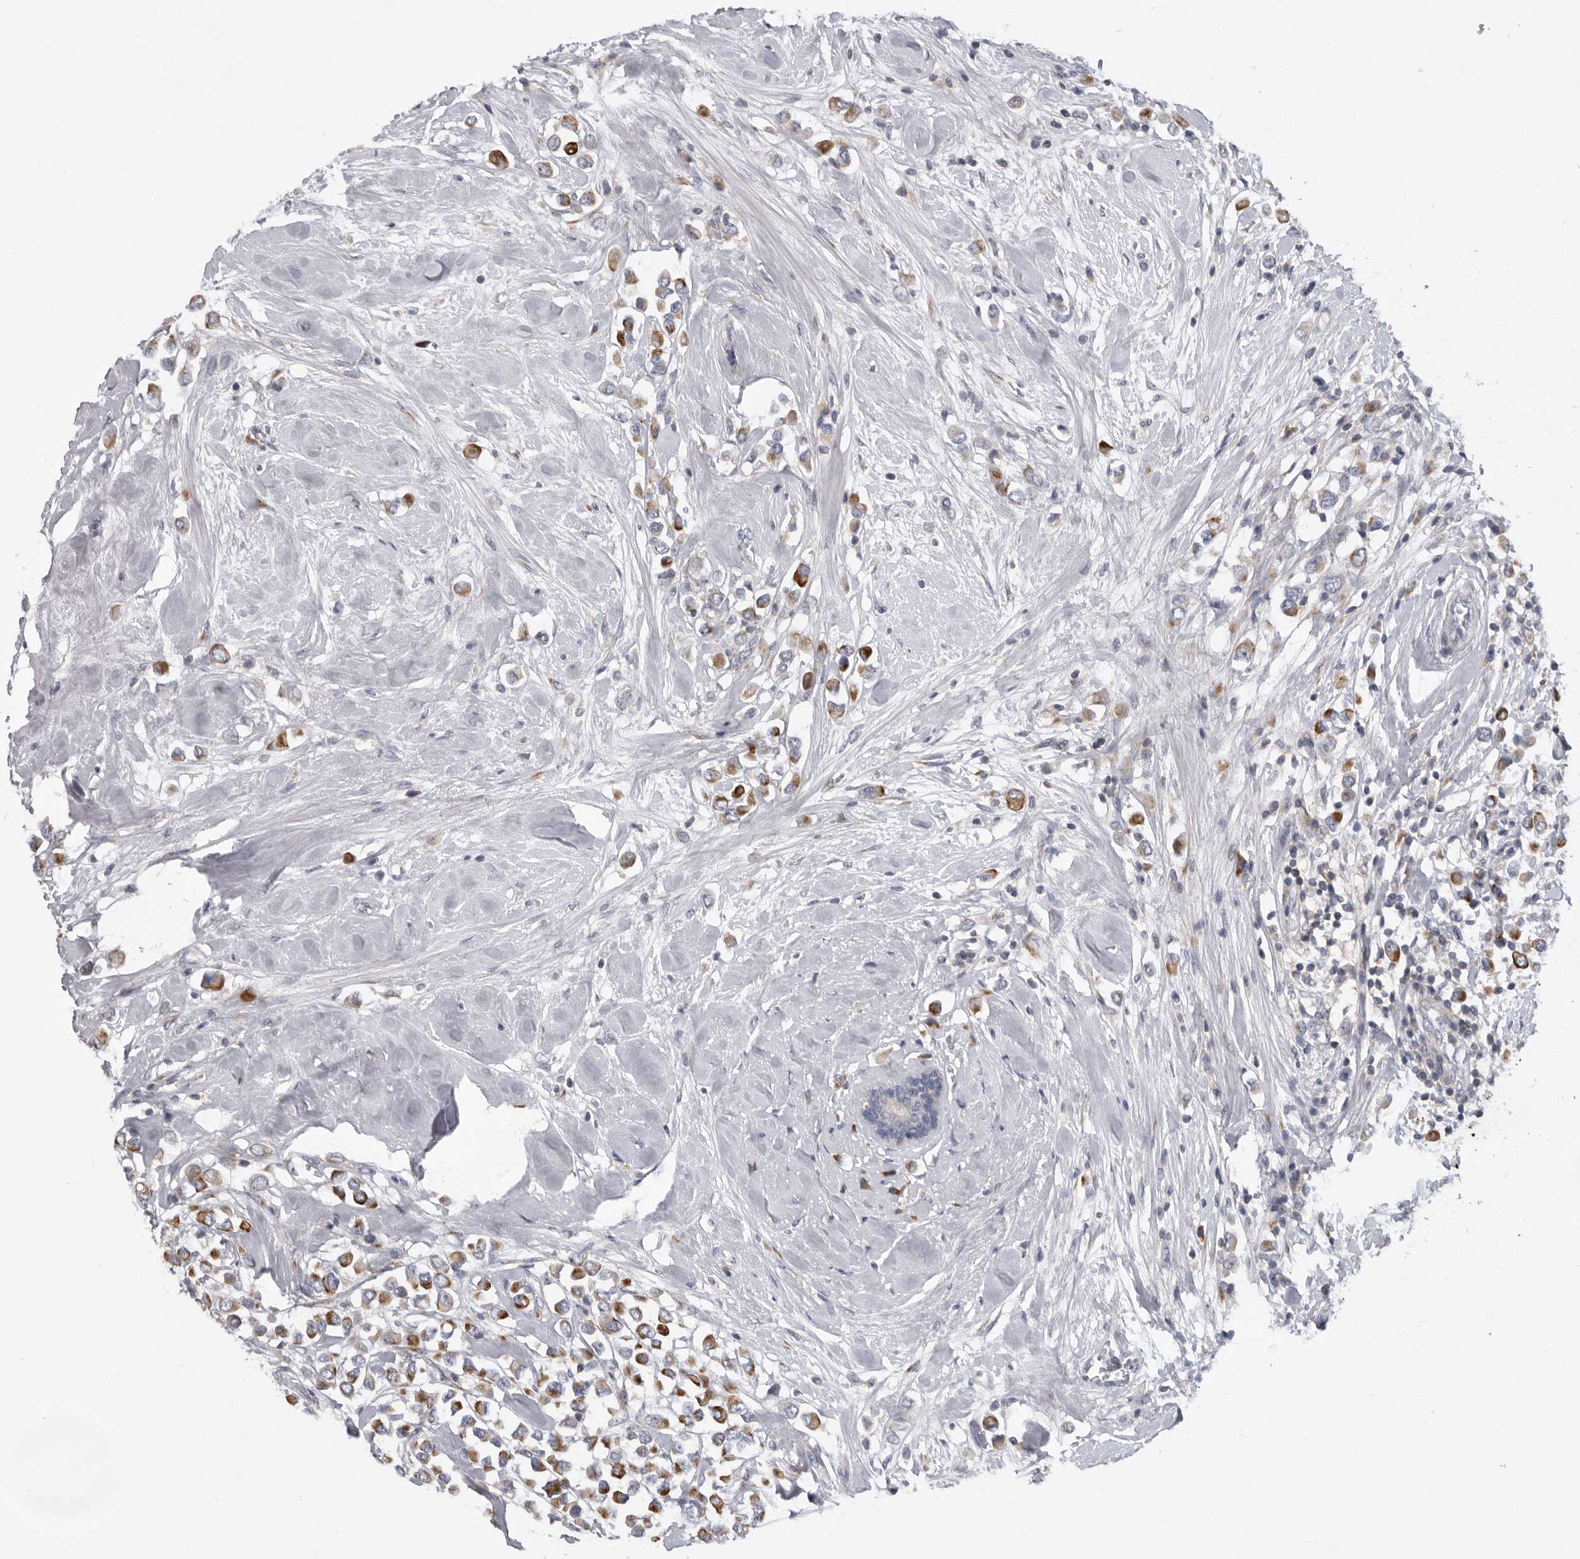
{"staining": {"intensity": "strong", "quantity": ">75%", "location": "cytoplasmic/membranous"}, "tissue": "breast cancer", "cell_type": "Tumor cells", "image_type": "cancer", "snomed": [{"axis": "morphology", "description": "Duct carcinoma"}, {"axis": "topography", "description": "Breast"}], "caption": "Human breast infiltrating ductal carcinoma stained with a brown dye demonstrates strong cytoplasmic/membranous positive expression in approximately >75% of tumor cells.", "gene": "USP24", "patient": {"sex": "female", "age": 61}}